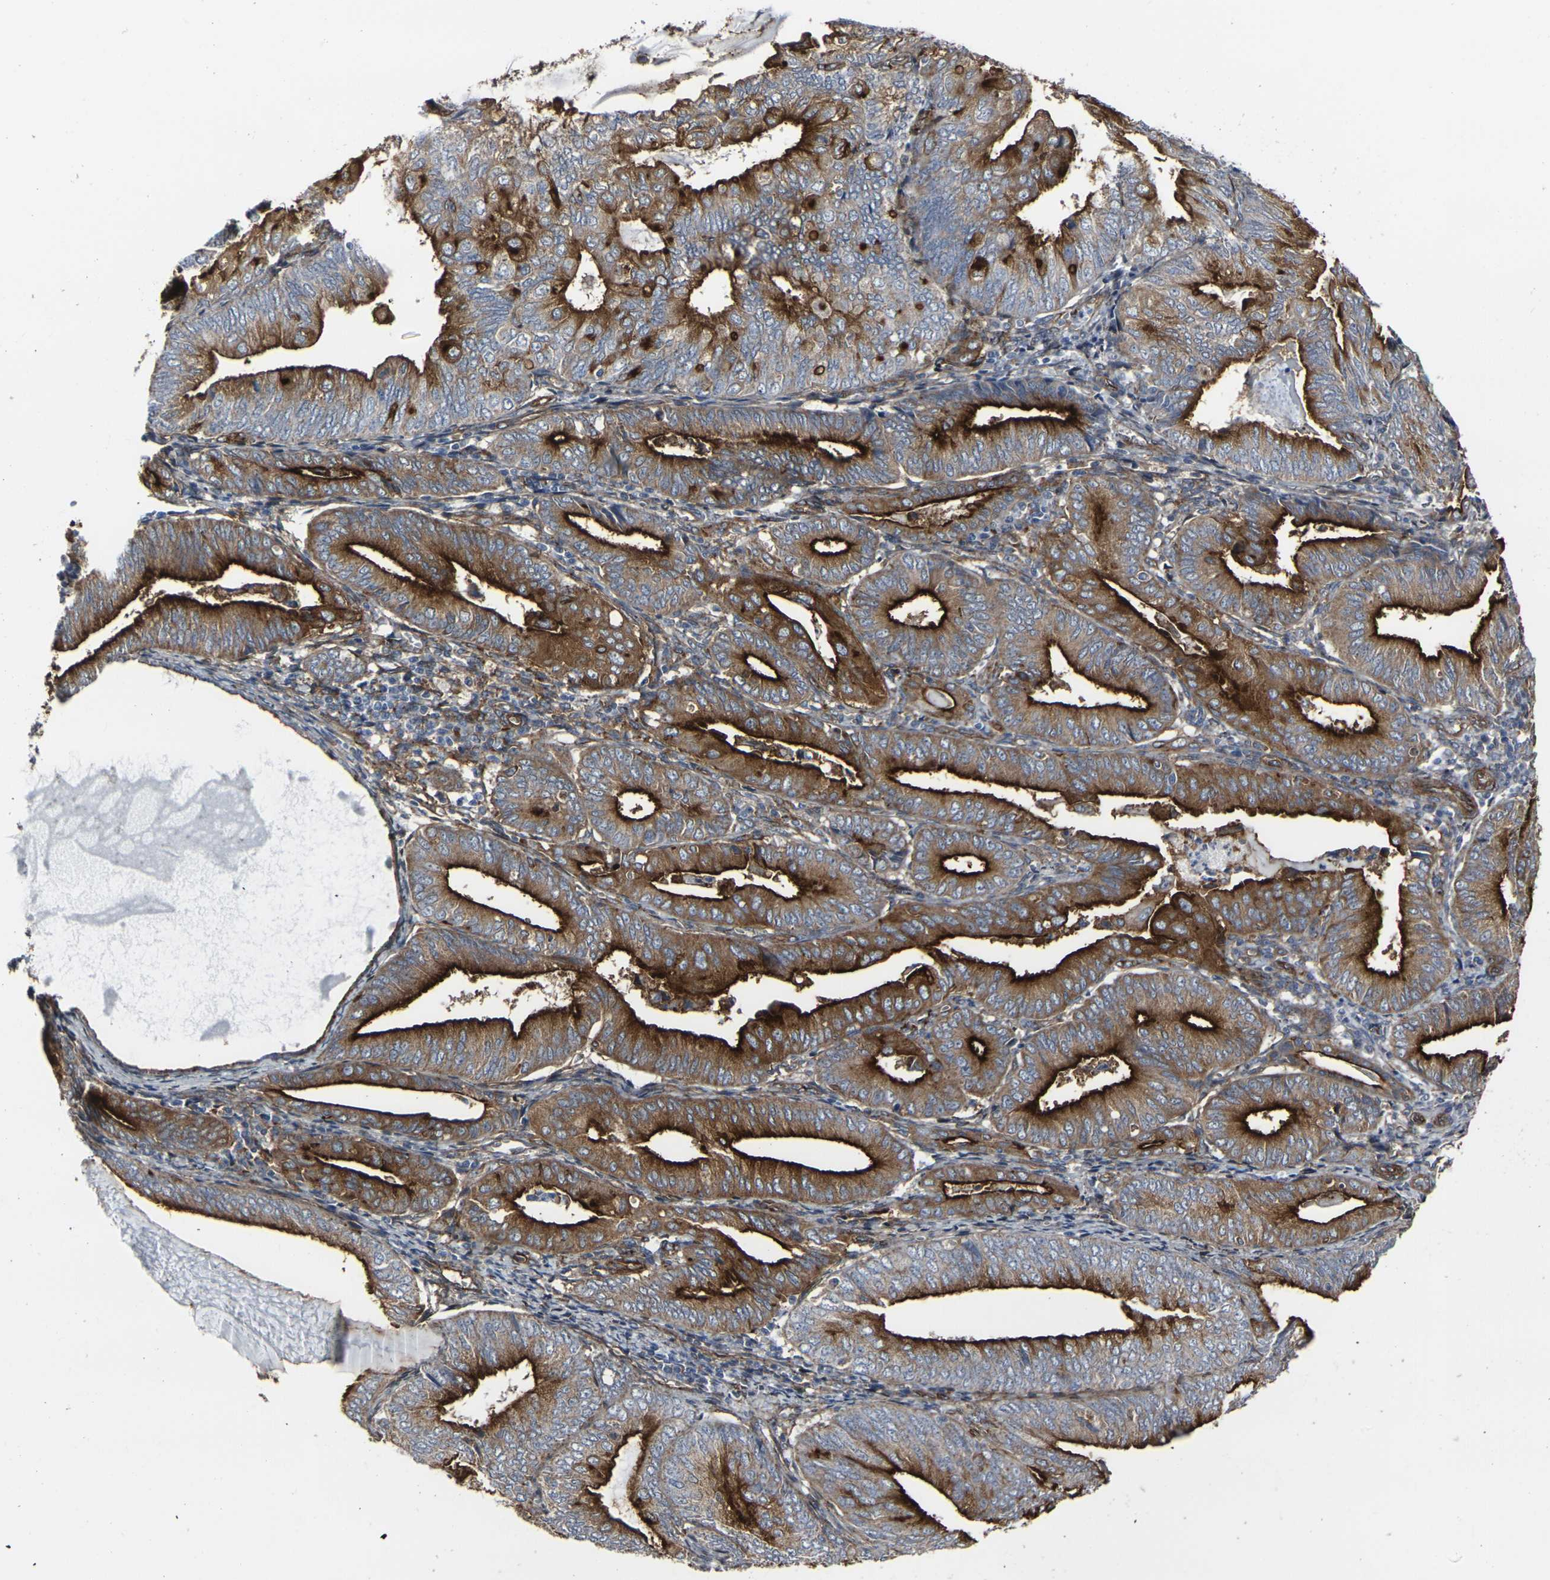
{"staining": {"intensity": "strong", "quantity": ">75%", "location": "cytoplasmic/membranous"}, "tissue": "endometrial cancer", "cell_type": "Tumor cells", "image_type": "cancer", "snomed": [{"axis": "morphology", "description": "Adenocarcinoma, NOS"}, {"axis": "topography", "description": "Endometrium"}], "caption": "Immunohistochemical staining of endometrial cancer displays high levels of strong cytoplasmic/membranous protein positivity in approximately >75% of tumor cells.", "gene": "MYOF", "patient": {"sex": "female", "age": 81}}